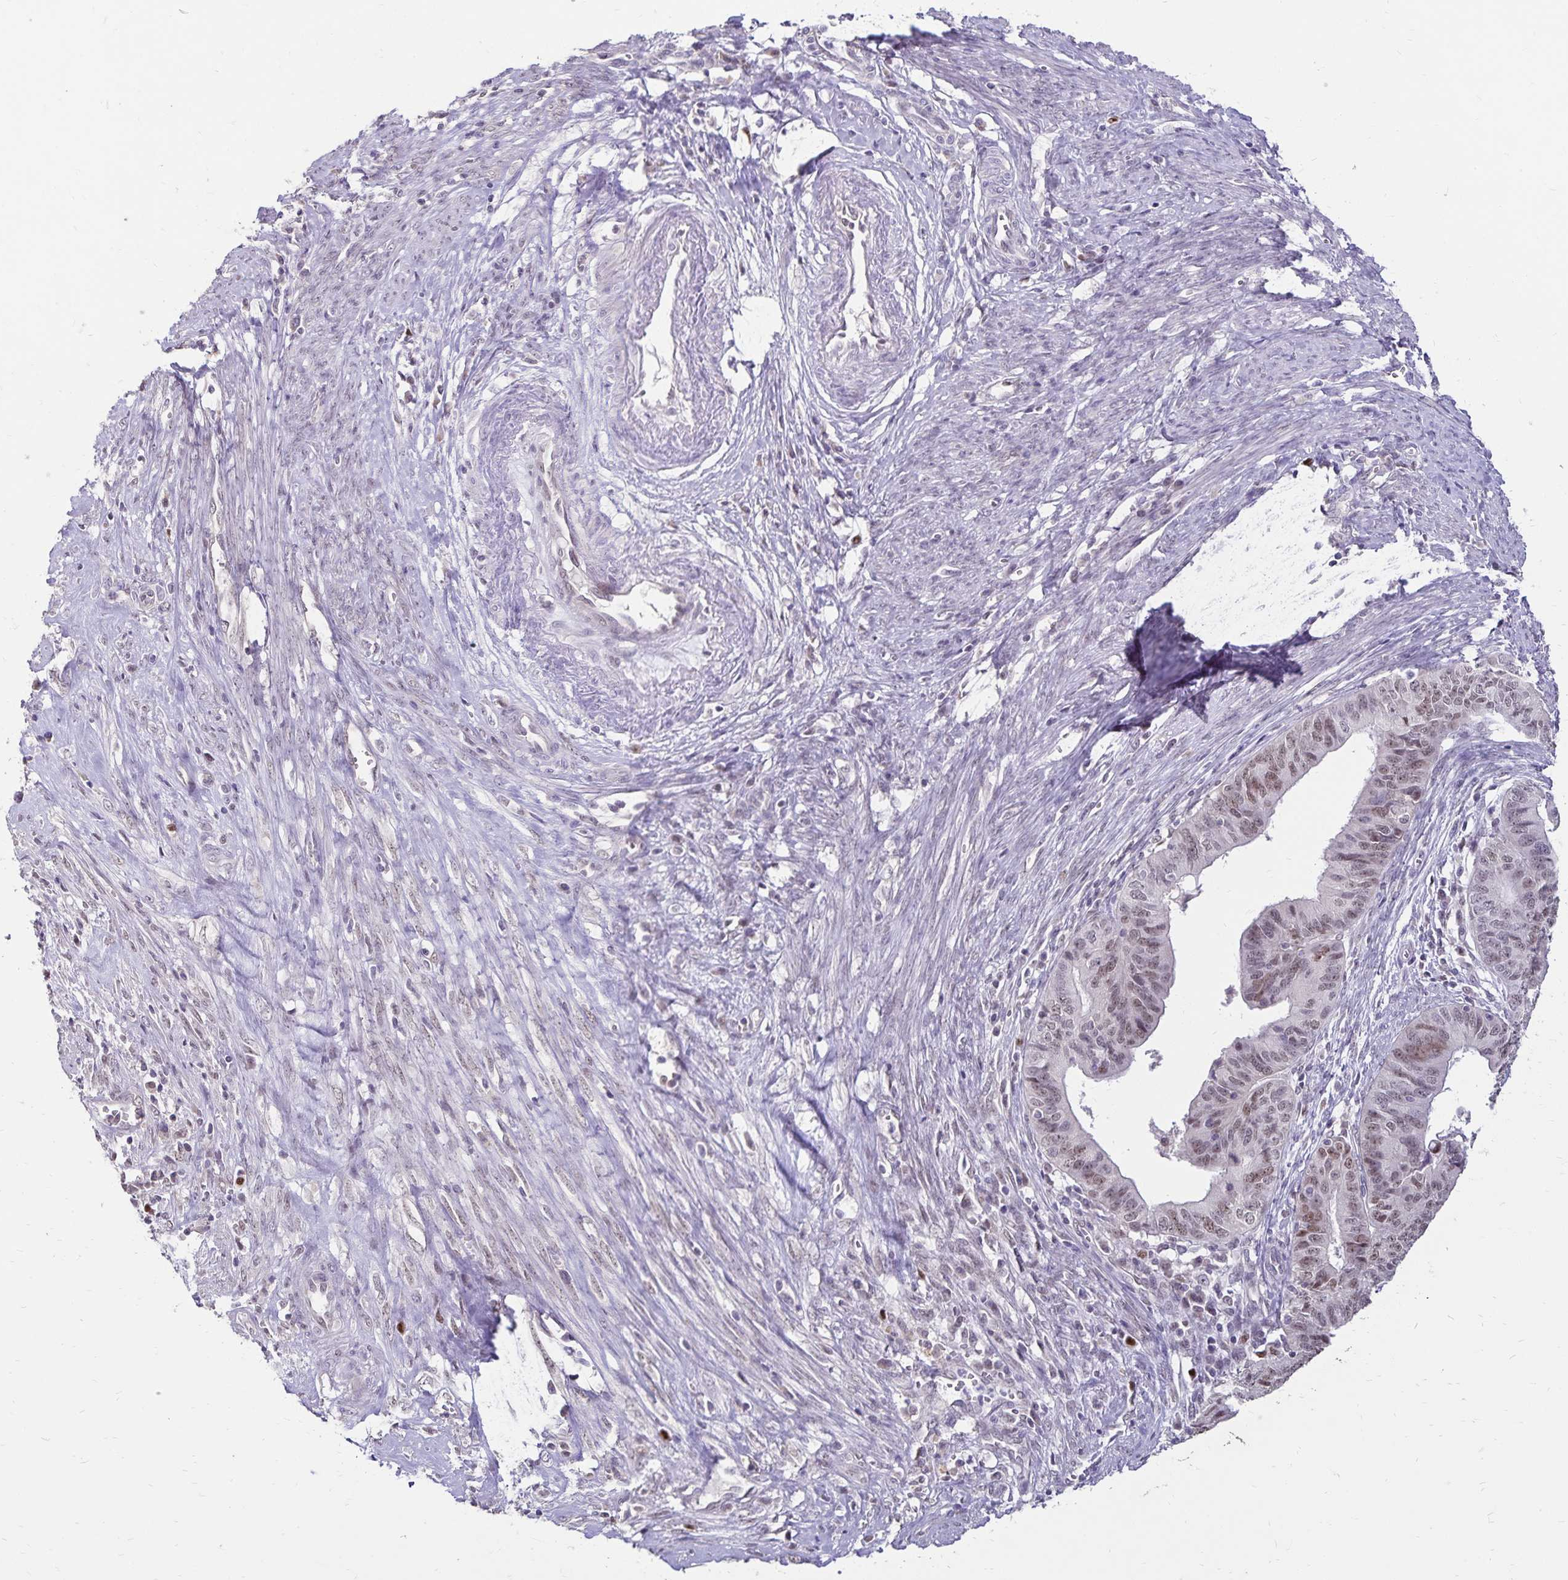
{"staining": {"intensity": "moderate", "quantity": ">75%", "location": "nuclear"}, "tissue": "endometrial cancer", "cell_type": "Tumor cells", "image_type": "cancer", "snomed": [{"axis": "morphology", "description": "Adenocarcinoma, NOS"}, {"axis": "topography", "description": "Endometrium"}], "caption": "Immunohistochemistry (IHC) (DAB (3,3'-diaminobenzidine)) staining of human endometrial adenocarcinoma shows moderate nuclear protein expression in approximately >75% of tumor cells.", "gene": "POLB", "patient": {"sex": "female", "age": 65}}